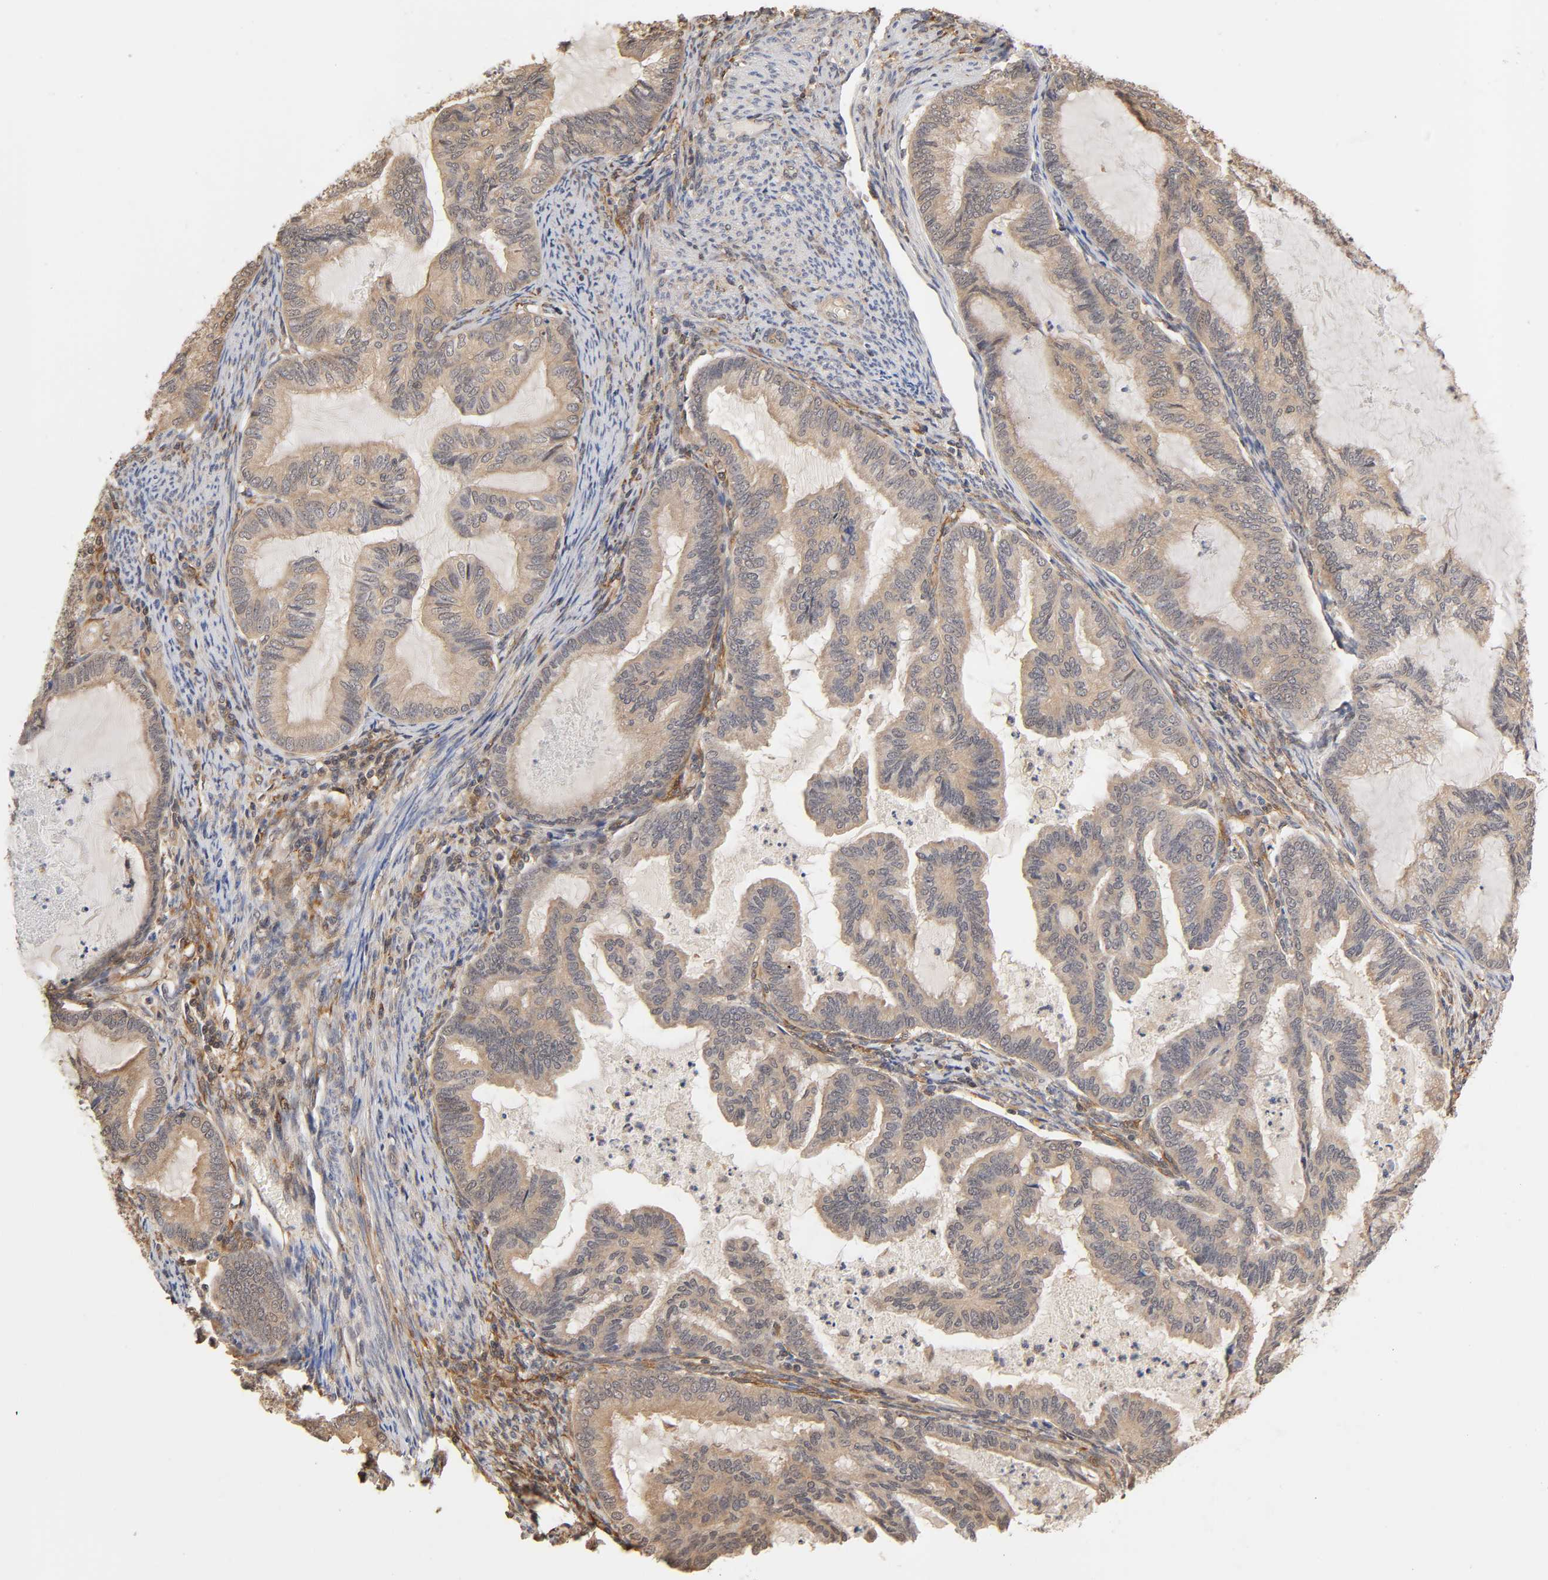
{"staining": {"intensity": "weak", "quantity": ">75%", "location": "cytoplasmic/membranous"}, "tissue": "cervical cancer", "cell_type": "Tumor cells", "image_type": "cancer", "snomed": [{"axis": "morphology", "description": "Normal tissue, NOS"}, {"axis": "morphology", "description": "Adenocarcinoma, NOS"}, {"axis": "topography", "description": "Cervix"}, {"axis": "topography", "description": "Endometrium"}], "caption": "Protein analysis of adenocarcinoma (cervical) tissue reveals weak cytoplasmic/membranous expression in approximately >75% of tumor cells.", "gene": "PDE5A", "patient": {"sex": "female", "age": 86}}